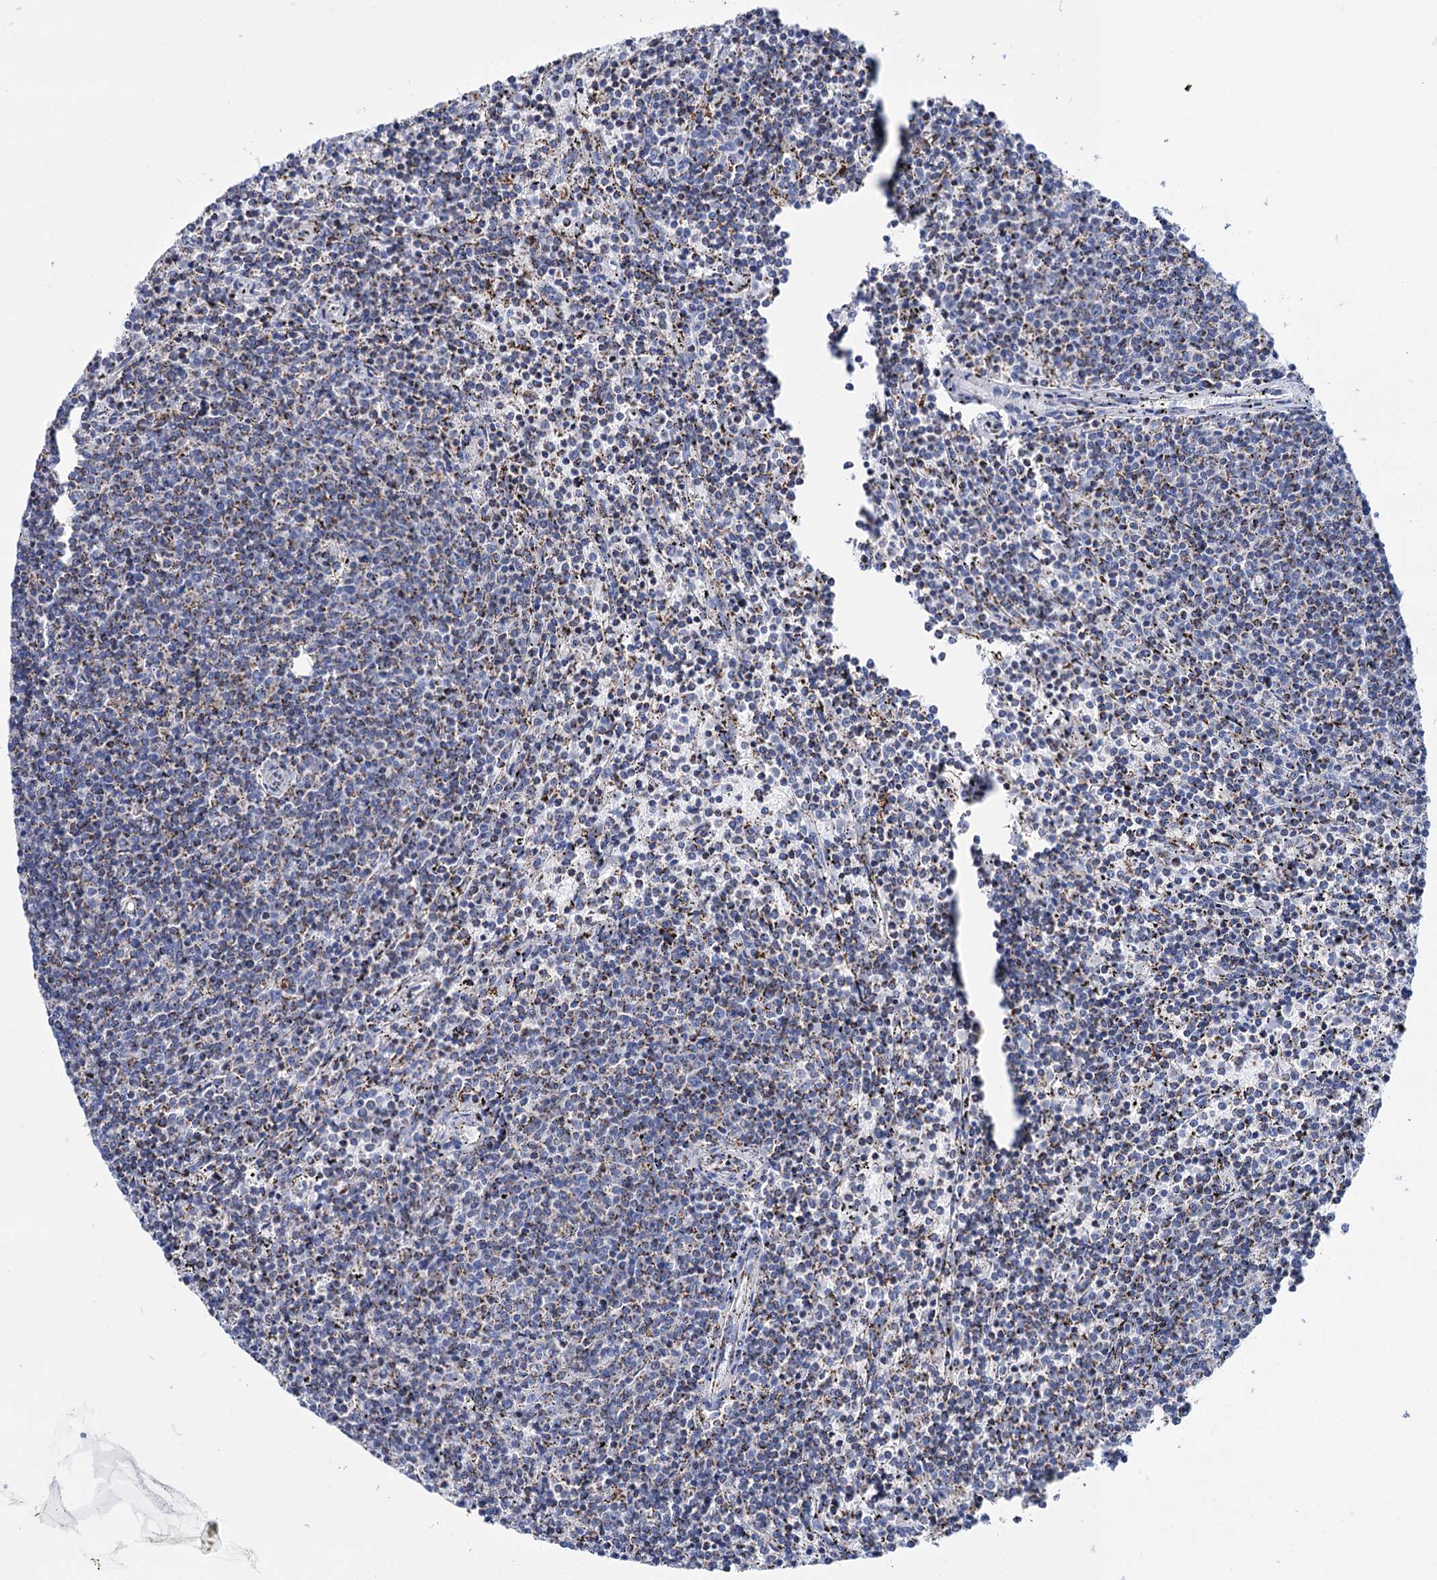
{"staining": {"intensity": "moderate", "quantity": "<25%", "location": "cytoplasmic/membranous"}, "tissue": "lymphoma", "cell_type": "Tumor cells", "image_type": "cancer", "snomed": [{"axis": "morphology", "description": "Malignant lymphoma, non-Hodgkin's type, Low grade"}, {"axis": "topography", "description": "Spleen"}], "caption": "Human malignant lymphoma, non-Hodgkin's type (low-grade) stained with a brown dye demonstrates moderate cytoplasmic/membranous positive staining in approximately <25% of tumor cells.", "gene": "UBASH3B", "patient": {"sex": "female", "age": 50}}